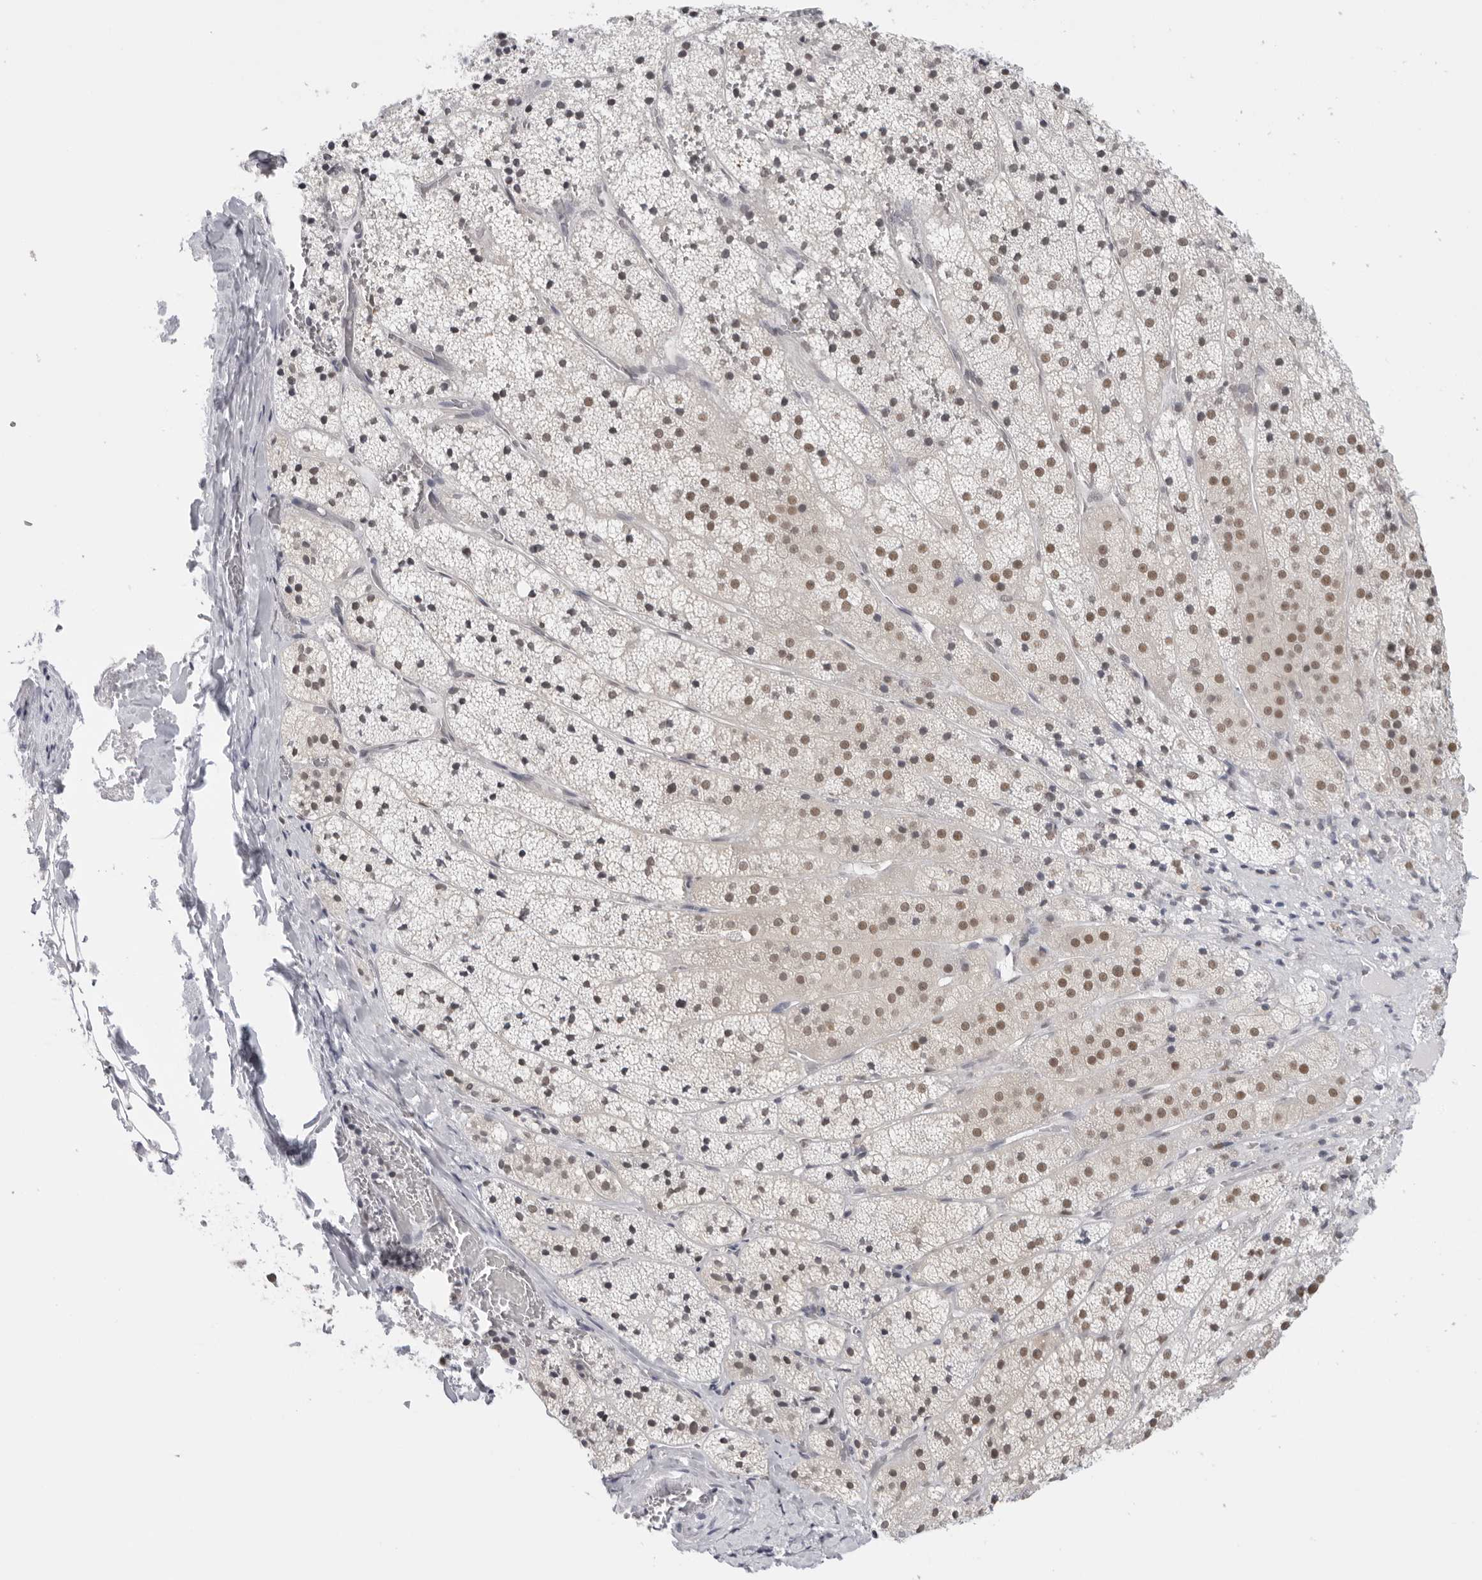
{"staining": {"intensity": "moderate", "quantity": ">75%", "location": "nuclear"}, "tissue": "adrenal gland", "cell_type": "Glandular cells", "image_type": "normal", "snomed": [{"axis": "morphology", "description": "Normal tissue, NOS"}, {"axis": "topography", "description": "Adrenal gland"}], "caption": "Immunohistochemical staining of normal adrenal gland shows moderate nuclear protein positivity in approximately >75% of glandular cells. (Brightfield microscopy of DAB IHC at high magnification).", "gene": "RPA2", "patient": {"sex": "female", "age": 44}}